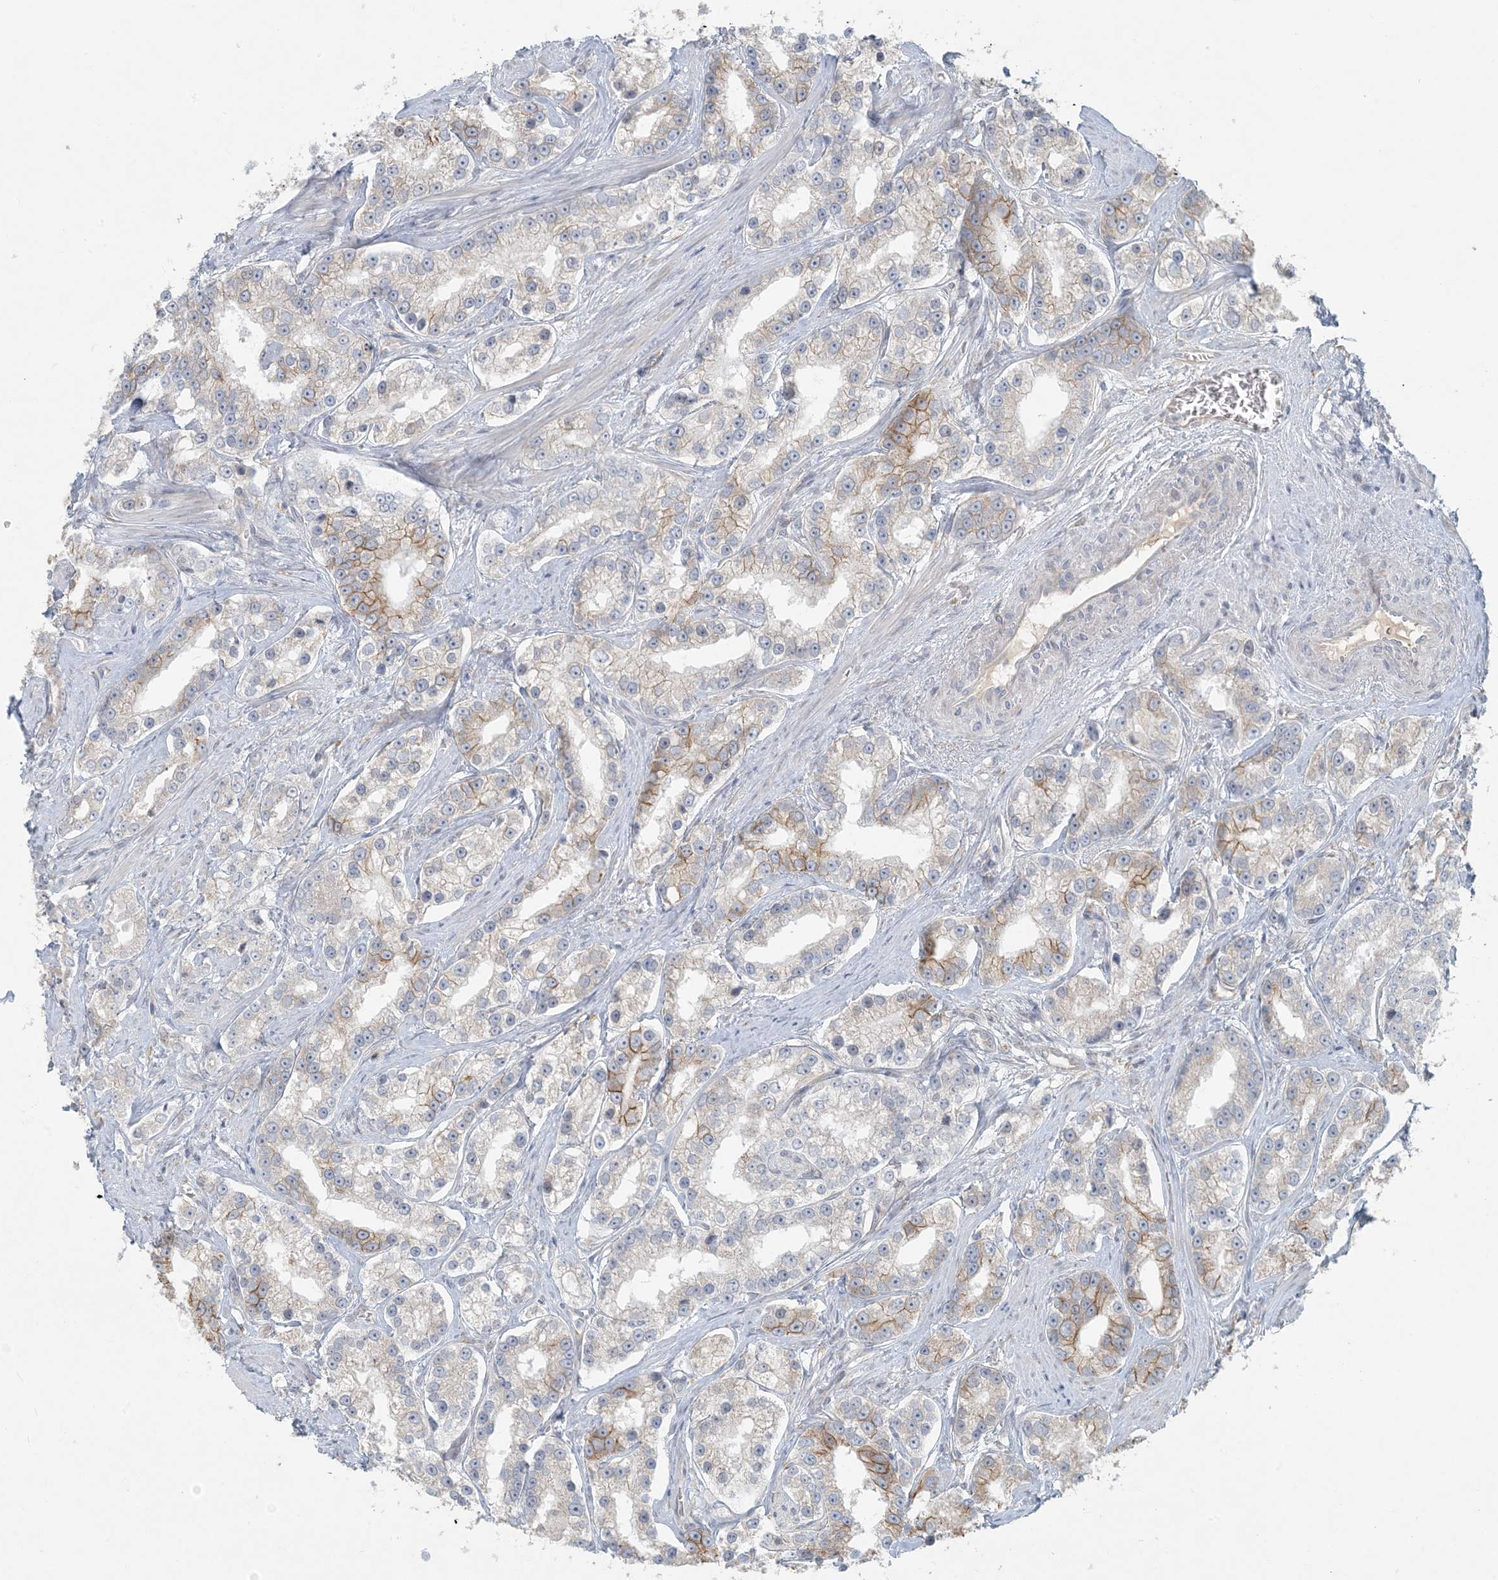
{"staining": {"intensity": "moderate", "quantity": "<25%", "location": "cytoplasmic/membranous"}, "tissue": "prostate cancer", "cell_type": "Tumor cells", "image_type": "cancer", "snomed": [{"axis": "morphology", "description": "Normal tissue, NOS"}, {"axis": "morphology", "description": "Adenocarcinoma, High grade"}, {"axis": "topography", "description": "Prostate"}], "caption": "Prostate cancer stained for a protein (brown) displays moderate cytoplasmic/membranous positive positivity in about <25% of tumor cells.", "gene": "HACL1", "patient": {"sex": "male", "age": 83}}